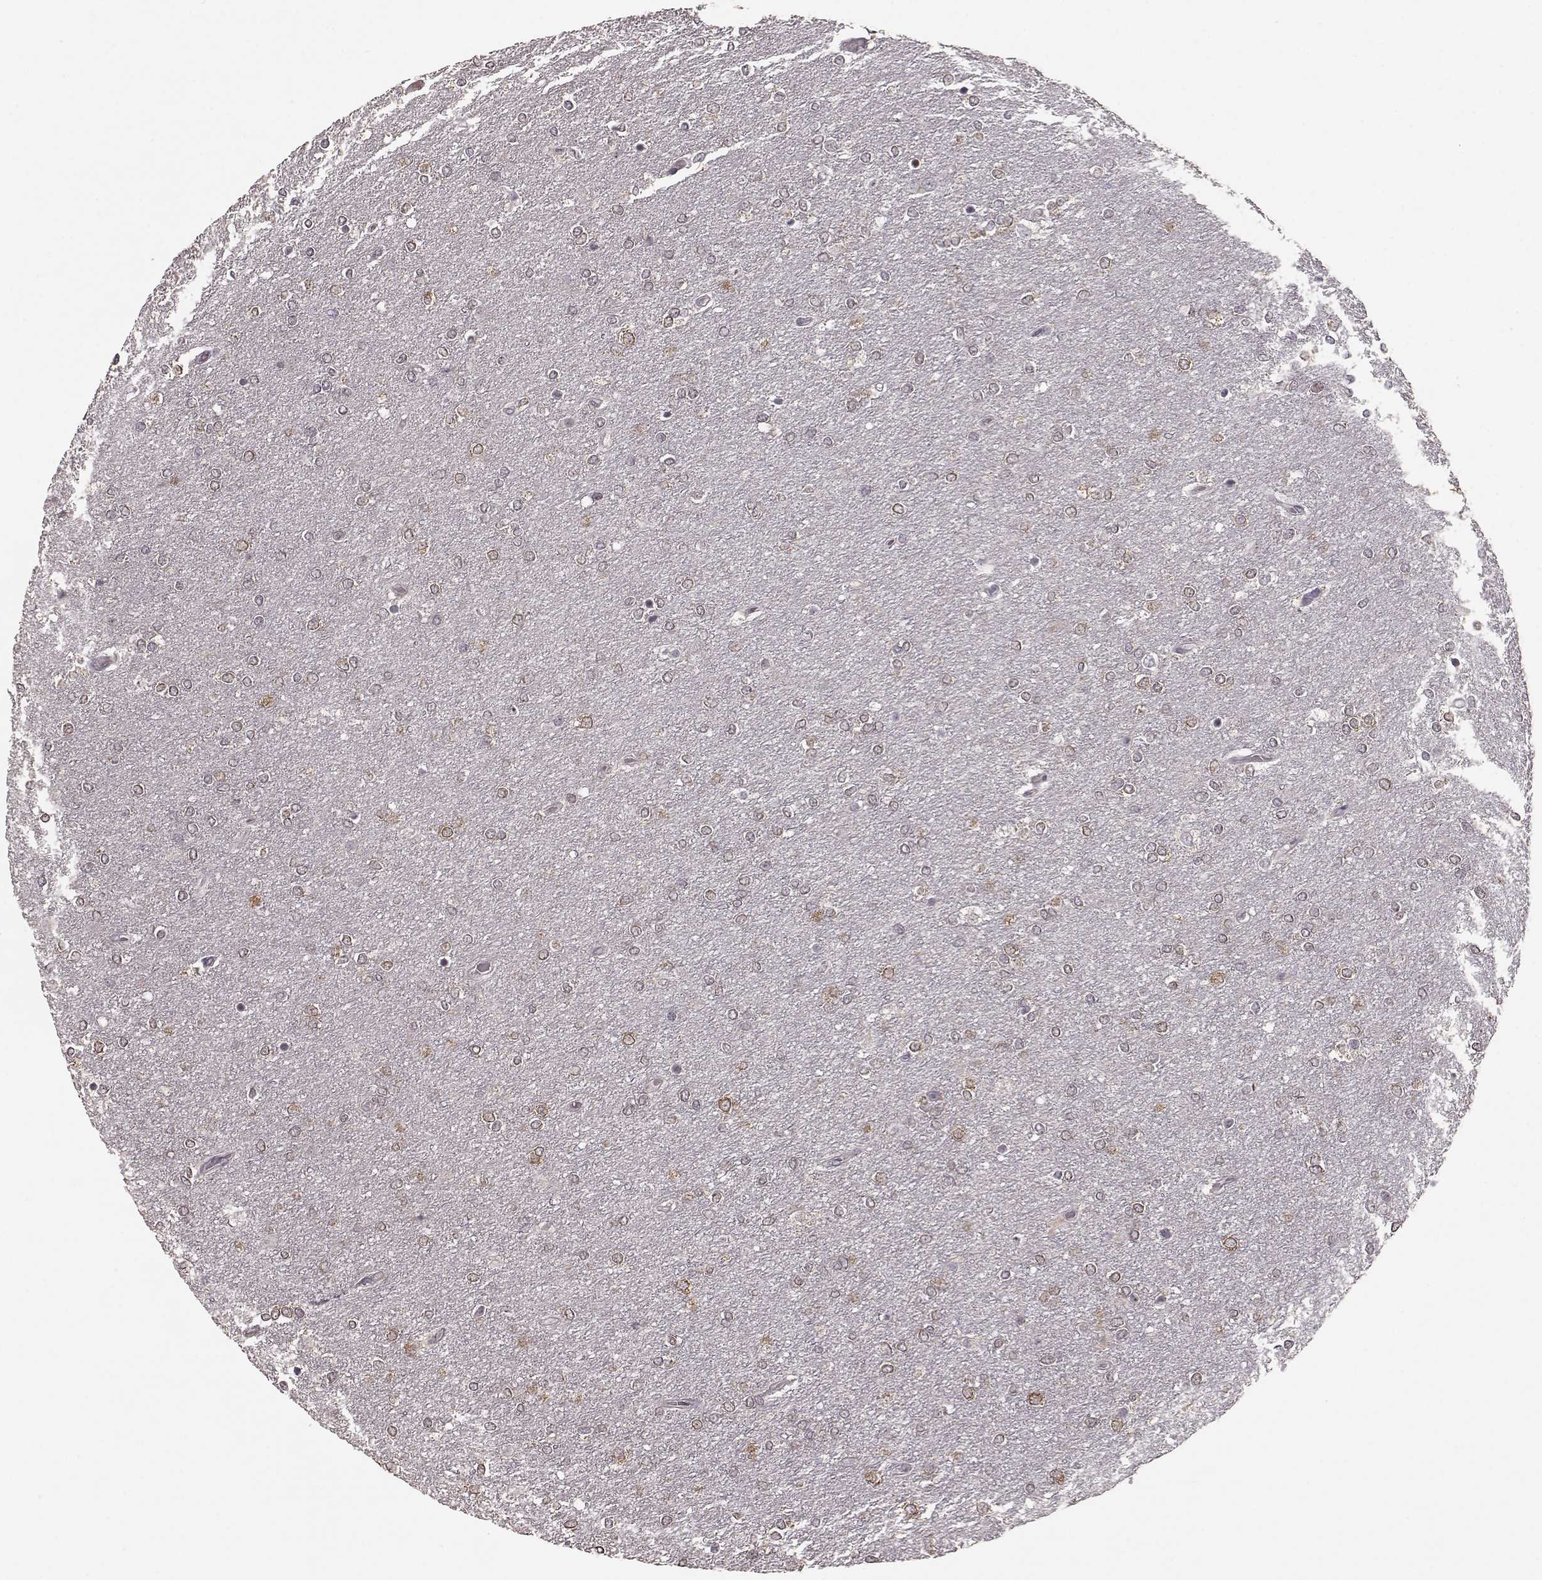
{"staining": {"intensity": "weak", "quantity": ">75%", "location": "cytoplasmic/membranous"}, "tissue": "glioma", "cell_type": "Tumor cells", "image_type": "cancer", "snomed": [{"axis": "morphology", "description": "Glioma, malignant, High grade"}, {"axis": "topography", "description": "Brain"}], "caption": "A brown stain labels weak cytoplasmic/membranous positivity of a protein in glioma tumor cells.", "gene": "ELOVL5", "patient": {"sex": "female", "age": 61}}